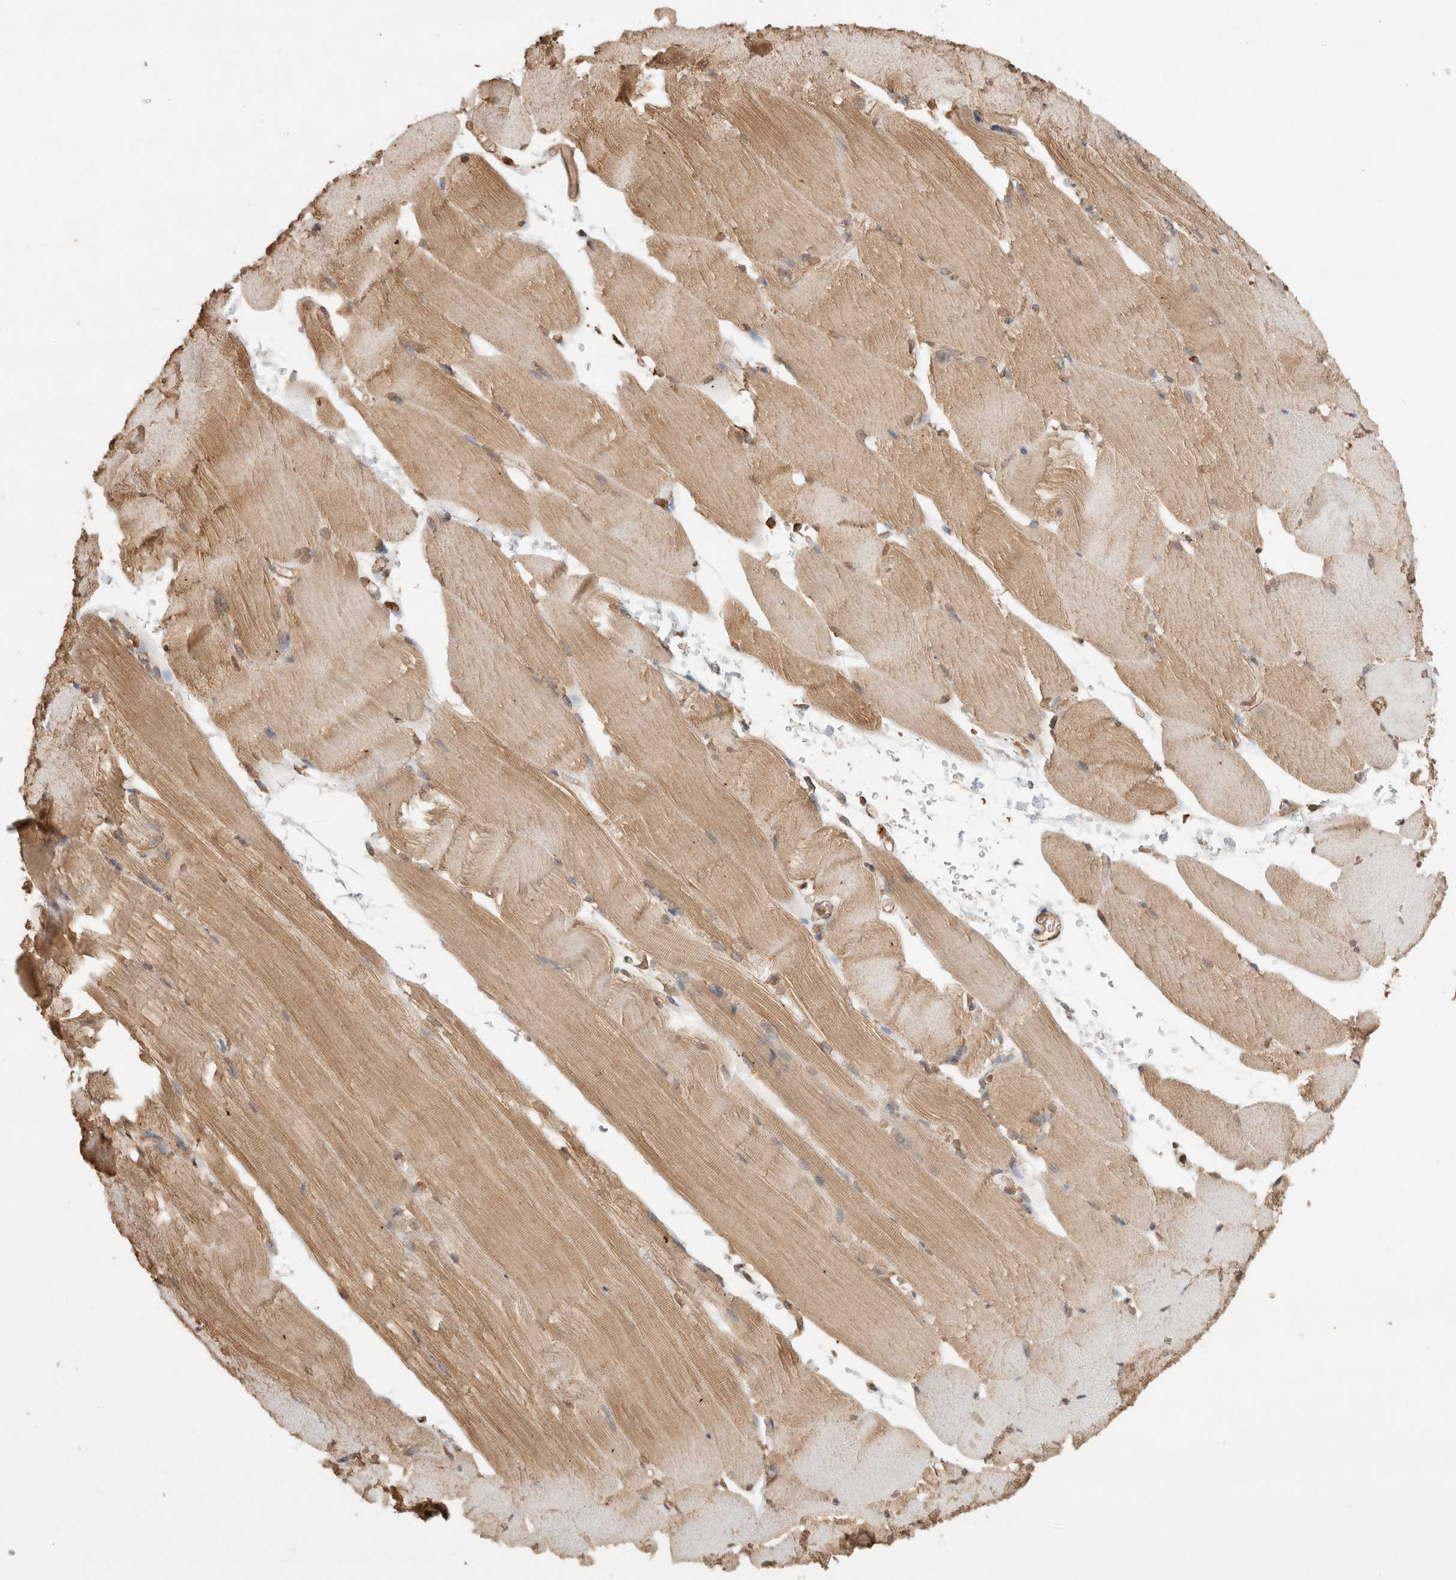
{"staining": {"intensity": "weak", "quantity": ">75%", "location": "cytoplasmic/membranous"}, "tissue": "skeletal muscle", "cell_type": "Myocytes", "image_type": "normal", "snomed": [{"axis": "morphology", "description": "Normal tissue, NOS"}, {"axis": "topography", "description": "Skeletal muscle"}, {"axis": "topography", "description": "Parathyroid gland"}], "caption": "An immunohistochemistry micrograph of normal tissue is shown. Protein staining in brown labels weak cytoplasmic/membranous positivity in skeletal muscle within myocytes. Nuclei are stained in blue.", "gene": "ERAP1", "patient": {"sex": "female", "age": 37}}